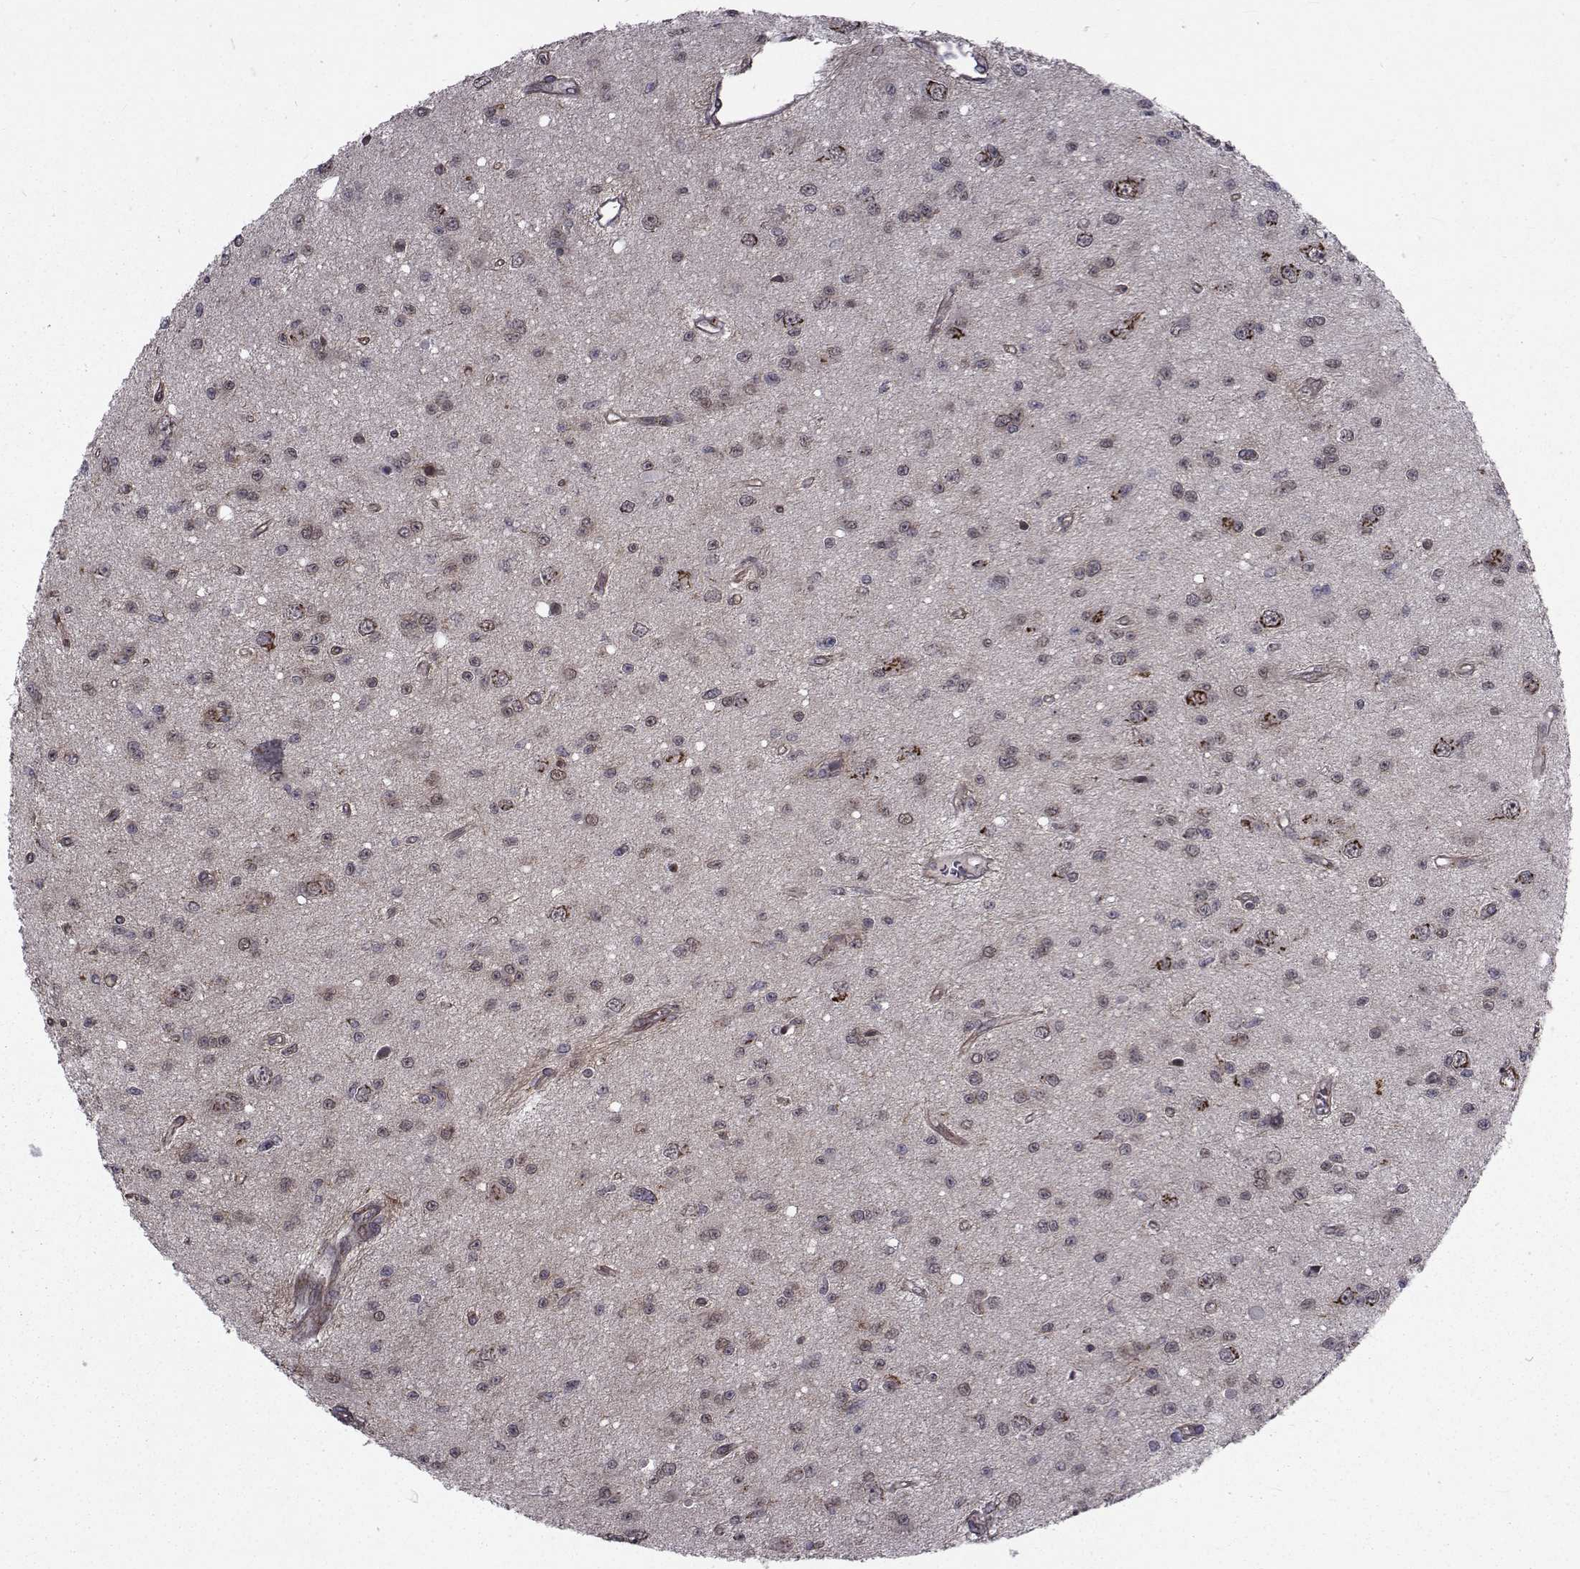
{"staining": {"intensity": "weak", "quantity": "25%-75%", "location": "cytoplasmic/membranous"}, "tissue": "glioma", "cell_type": "Tumor cells", "image_type": "cancer", "snomed": [{"axis": "morphology", "description": "Glioma, malignant, Low grade"}, {"axis": "topography", "description": "Brain"}], "caption": "Malignant glioma (low-grade) stained for a protein (brown) displays weak cytoplasmic/membranous positive expression in approximately 25%-75% of tumor cells.", "gene": "ATP6V1C2", "patient": {"sex": "female", "age": 45}}